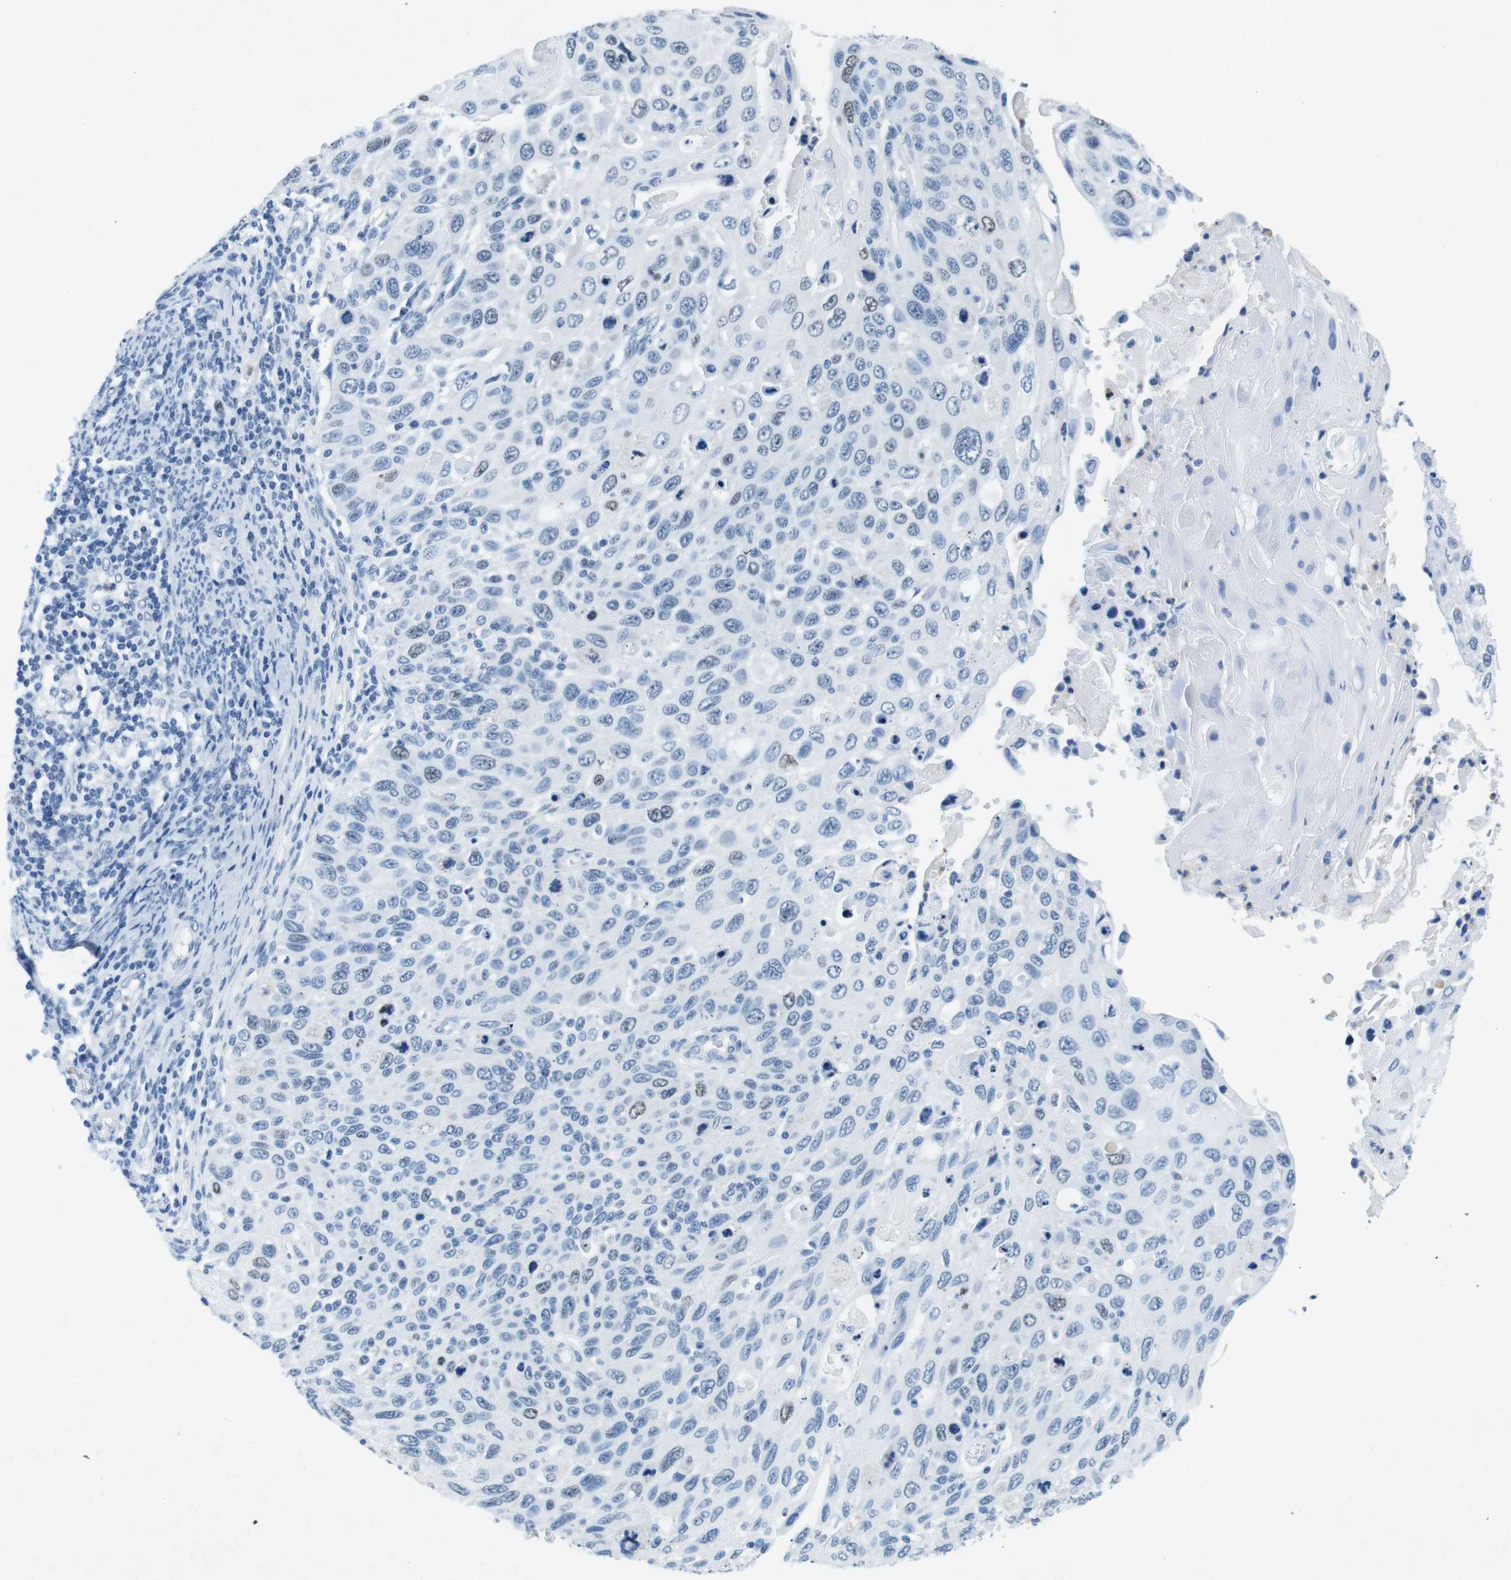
{"staining": {"intensity": "weak", "quantity": "<25%", "location": "nuclear"}, "tissue": "cervical cancer", "cell_type": "Tumor cells", "image_type": "cancer", "snomed": [{"axis": "morphology", "description": "Squamous cell carcinoma, NOS"}, {"axis": "topography", "description": "Cervix"}], "caption": "Cervical cancer (squamous cell carcinoma) was stained to show a protein in brown. There is no significant staining in tumor cells. (Brightfield microscopy of DAB (3,3'-diaminobenzidine) immunohistochemistry (IHC) at high magnification).", "gene": "CTAG1B", "patient": {"sex": "female", "age": 70}}